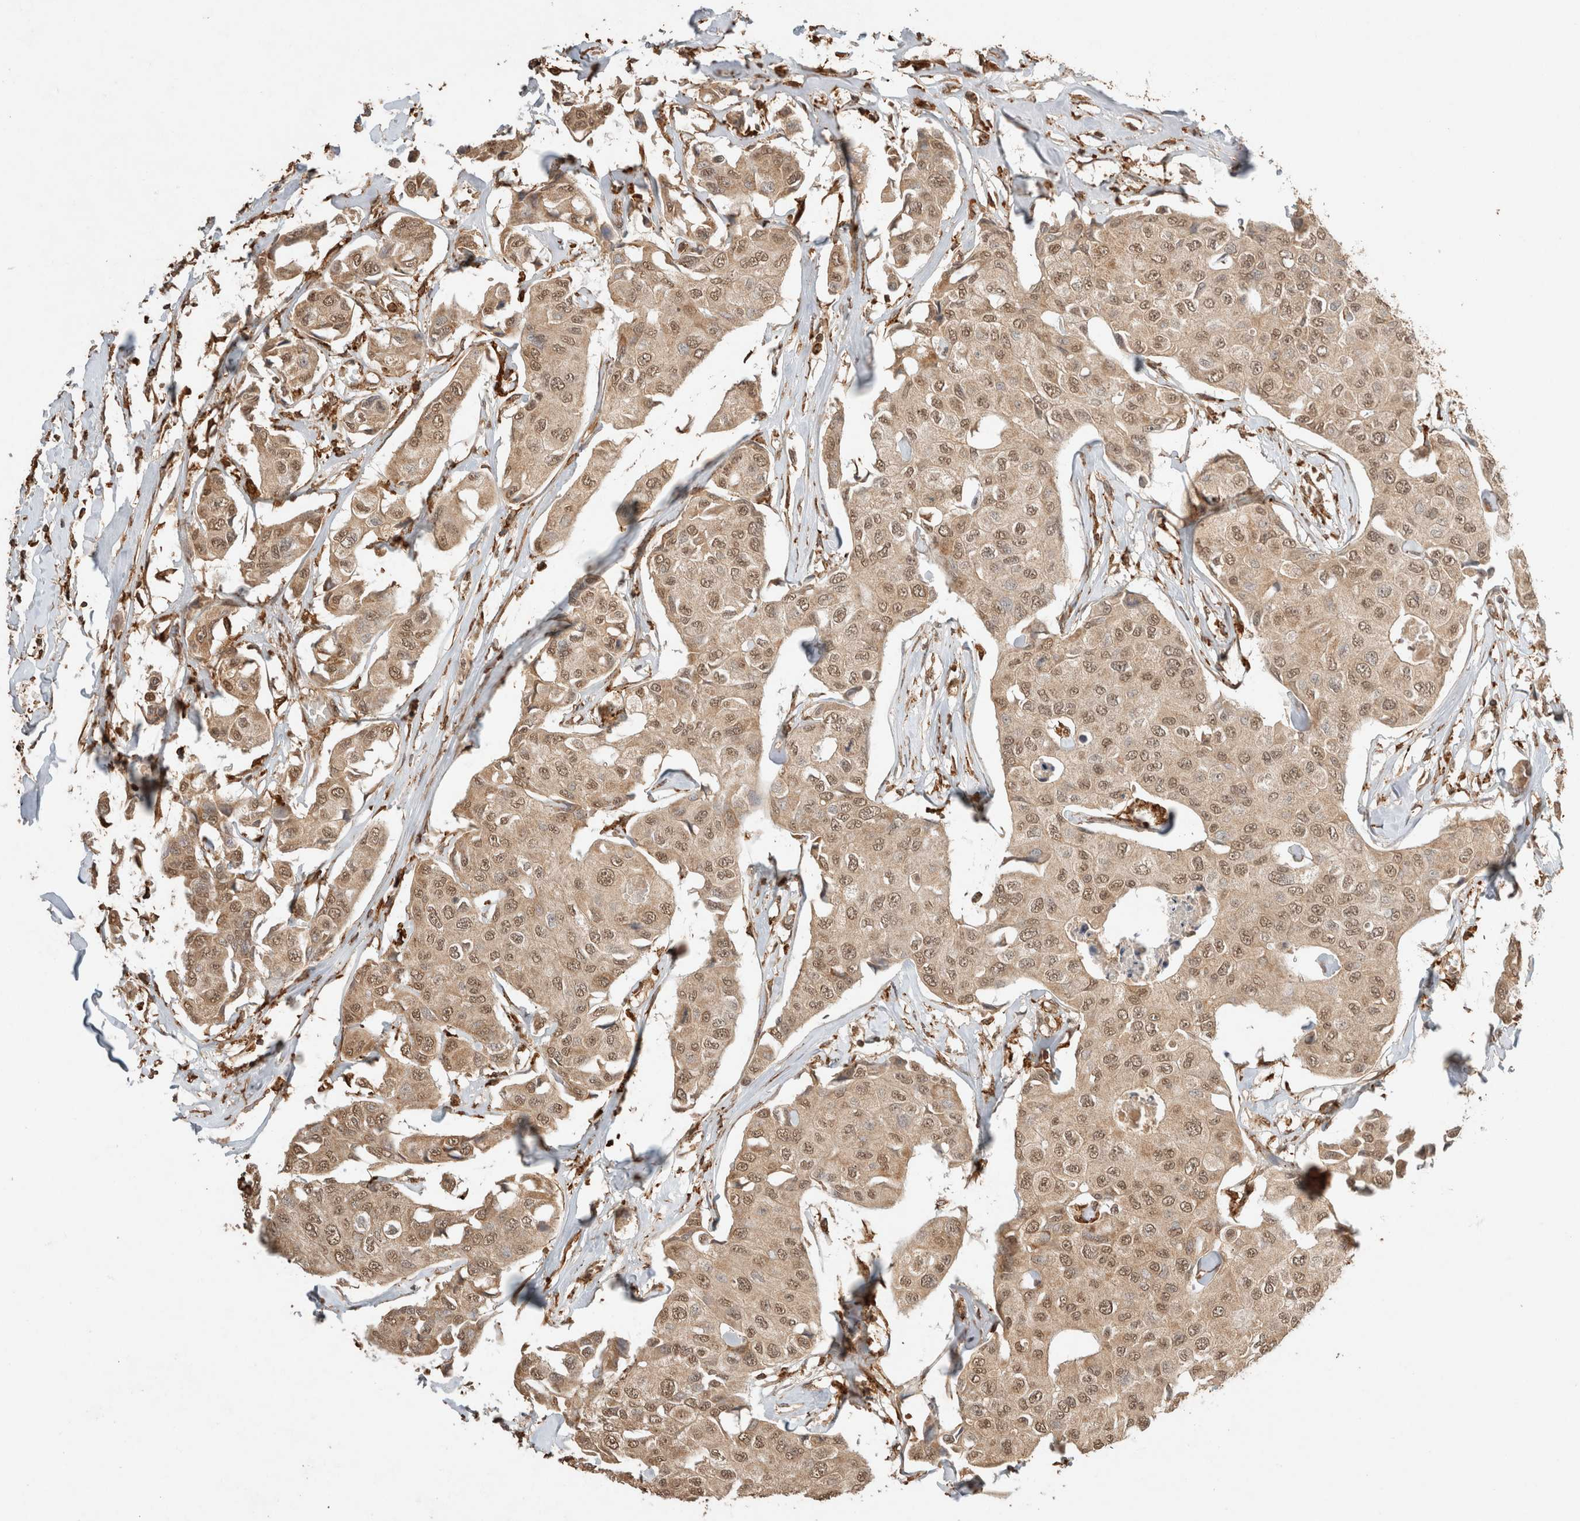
{"staining": {"intensity": "moderate", "quantity": ">75%", "location": "cytoplasmic/membranous,nuclear"}, "tissue": "breast cancer", "cell_type": "Tumor cells", "image_type": "cancer", "snomed": [{"axis": "morphology", "description": "Duct carcinoma"}, {"axis": "topography", "description": "Breast"}], "caption": "Invasive ductal carcinoma (breast) was stained to show a protein in brown. There is medium levels of moderate cytoplasmic/membranous and nuclear positivity in about >75% of tumor cells. (DAB (3,3'-diaminobenzidine) = brown stain, brightfield microscopy at high magnification).", "gene": "ERAP1", "patient": {"sex": "female", "age": 80}}